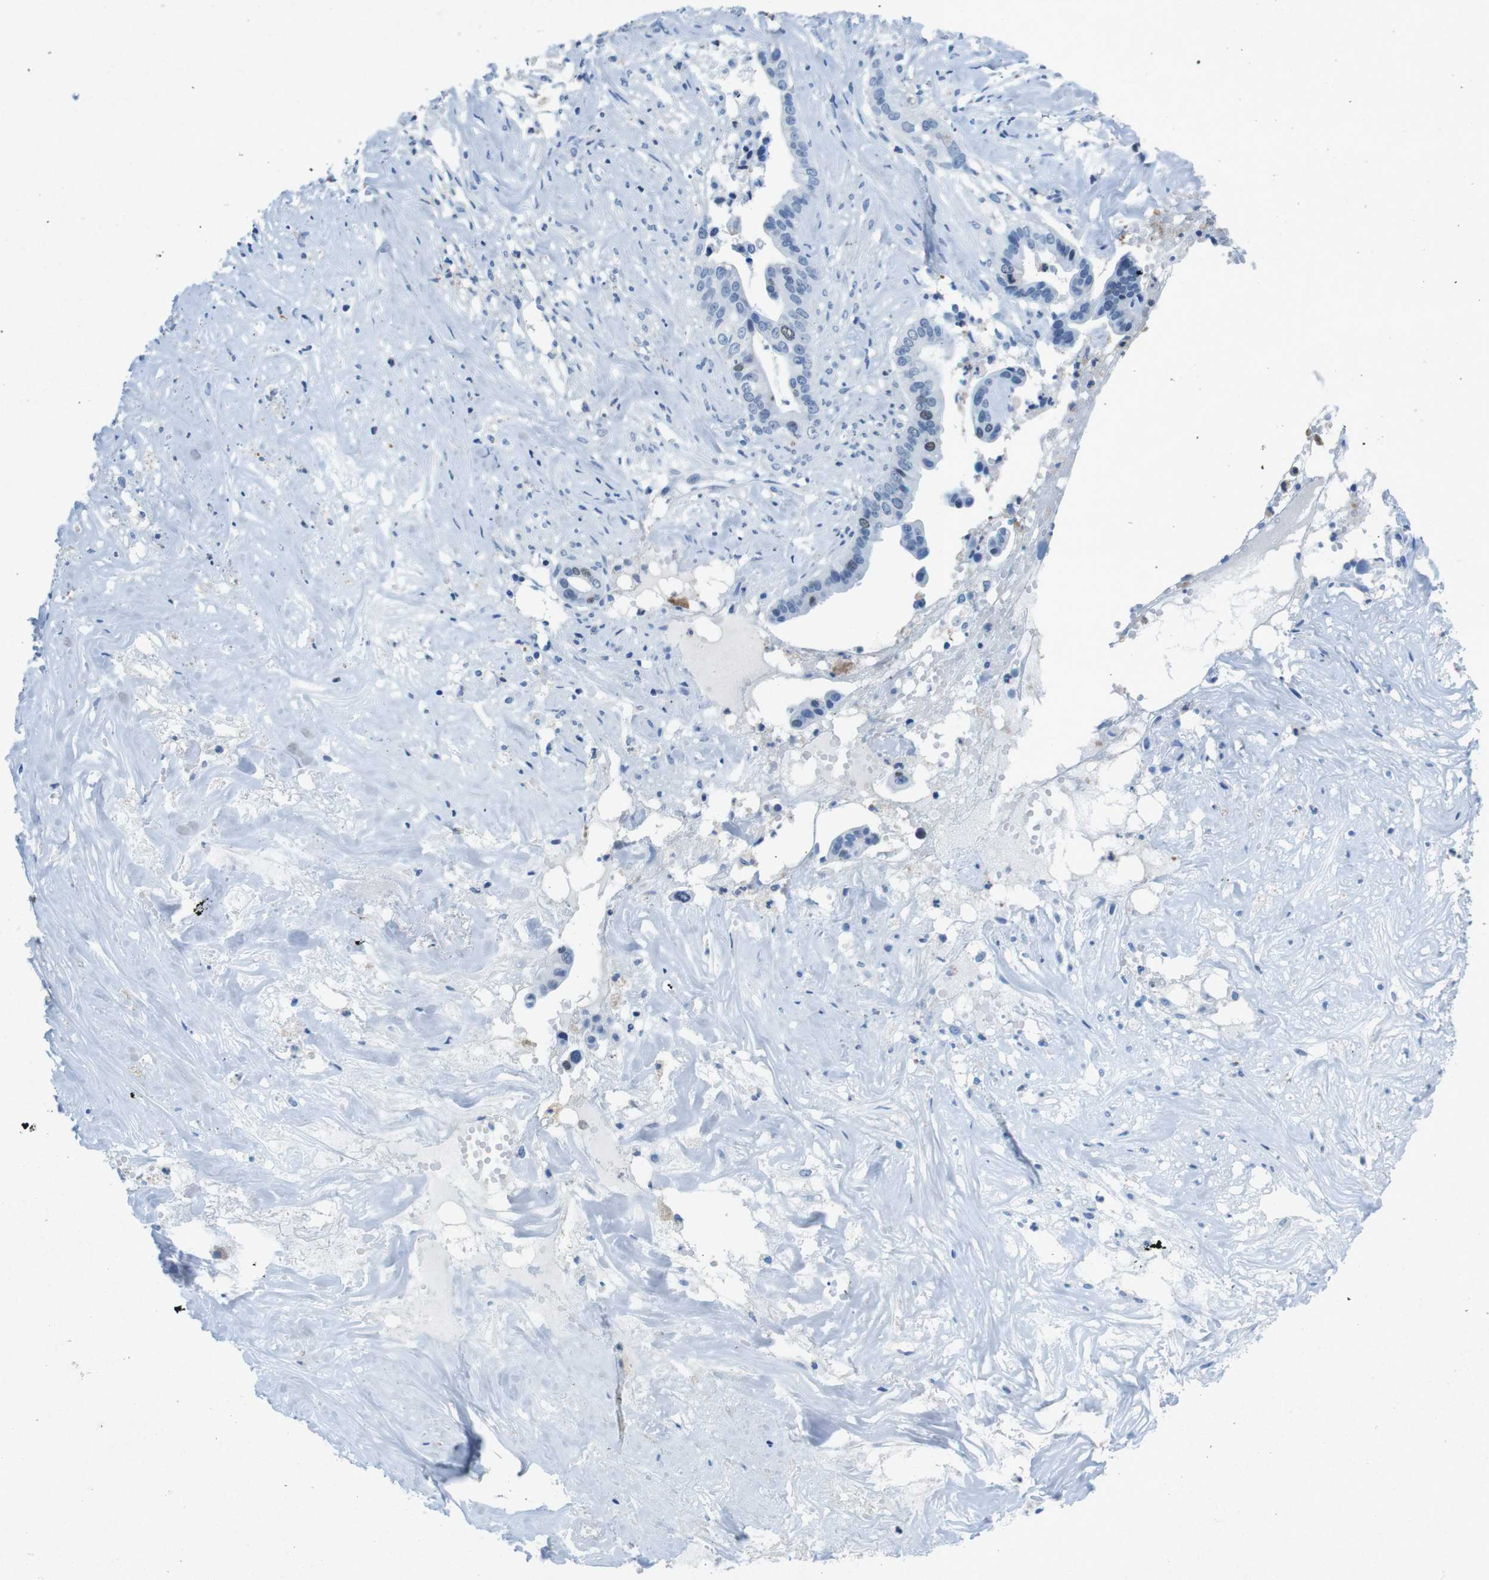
{"staining": {"intensity": "weak", "quantity": "<25%", "location": "nuclear"}, "tissue": "liver cancer", "cell_type": "Tumor cells", "image_type": "cancer", "snomed": [{"axis": "morphology", "description": "Cholangiocarcinoma"}, {"axis": "topography", "description": "Liver"}], "caption": "This histopathology image is of liver cancer (cholangiocarcinoma) stained with immunohistochemistry to label a protein in brown with the nuclei are counter-stained blue. There is no positivity in tumor cells.", "gene": "CTAG1B", "patient": {"sex": "female", "age": 61}}